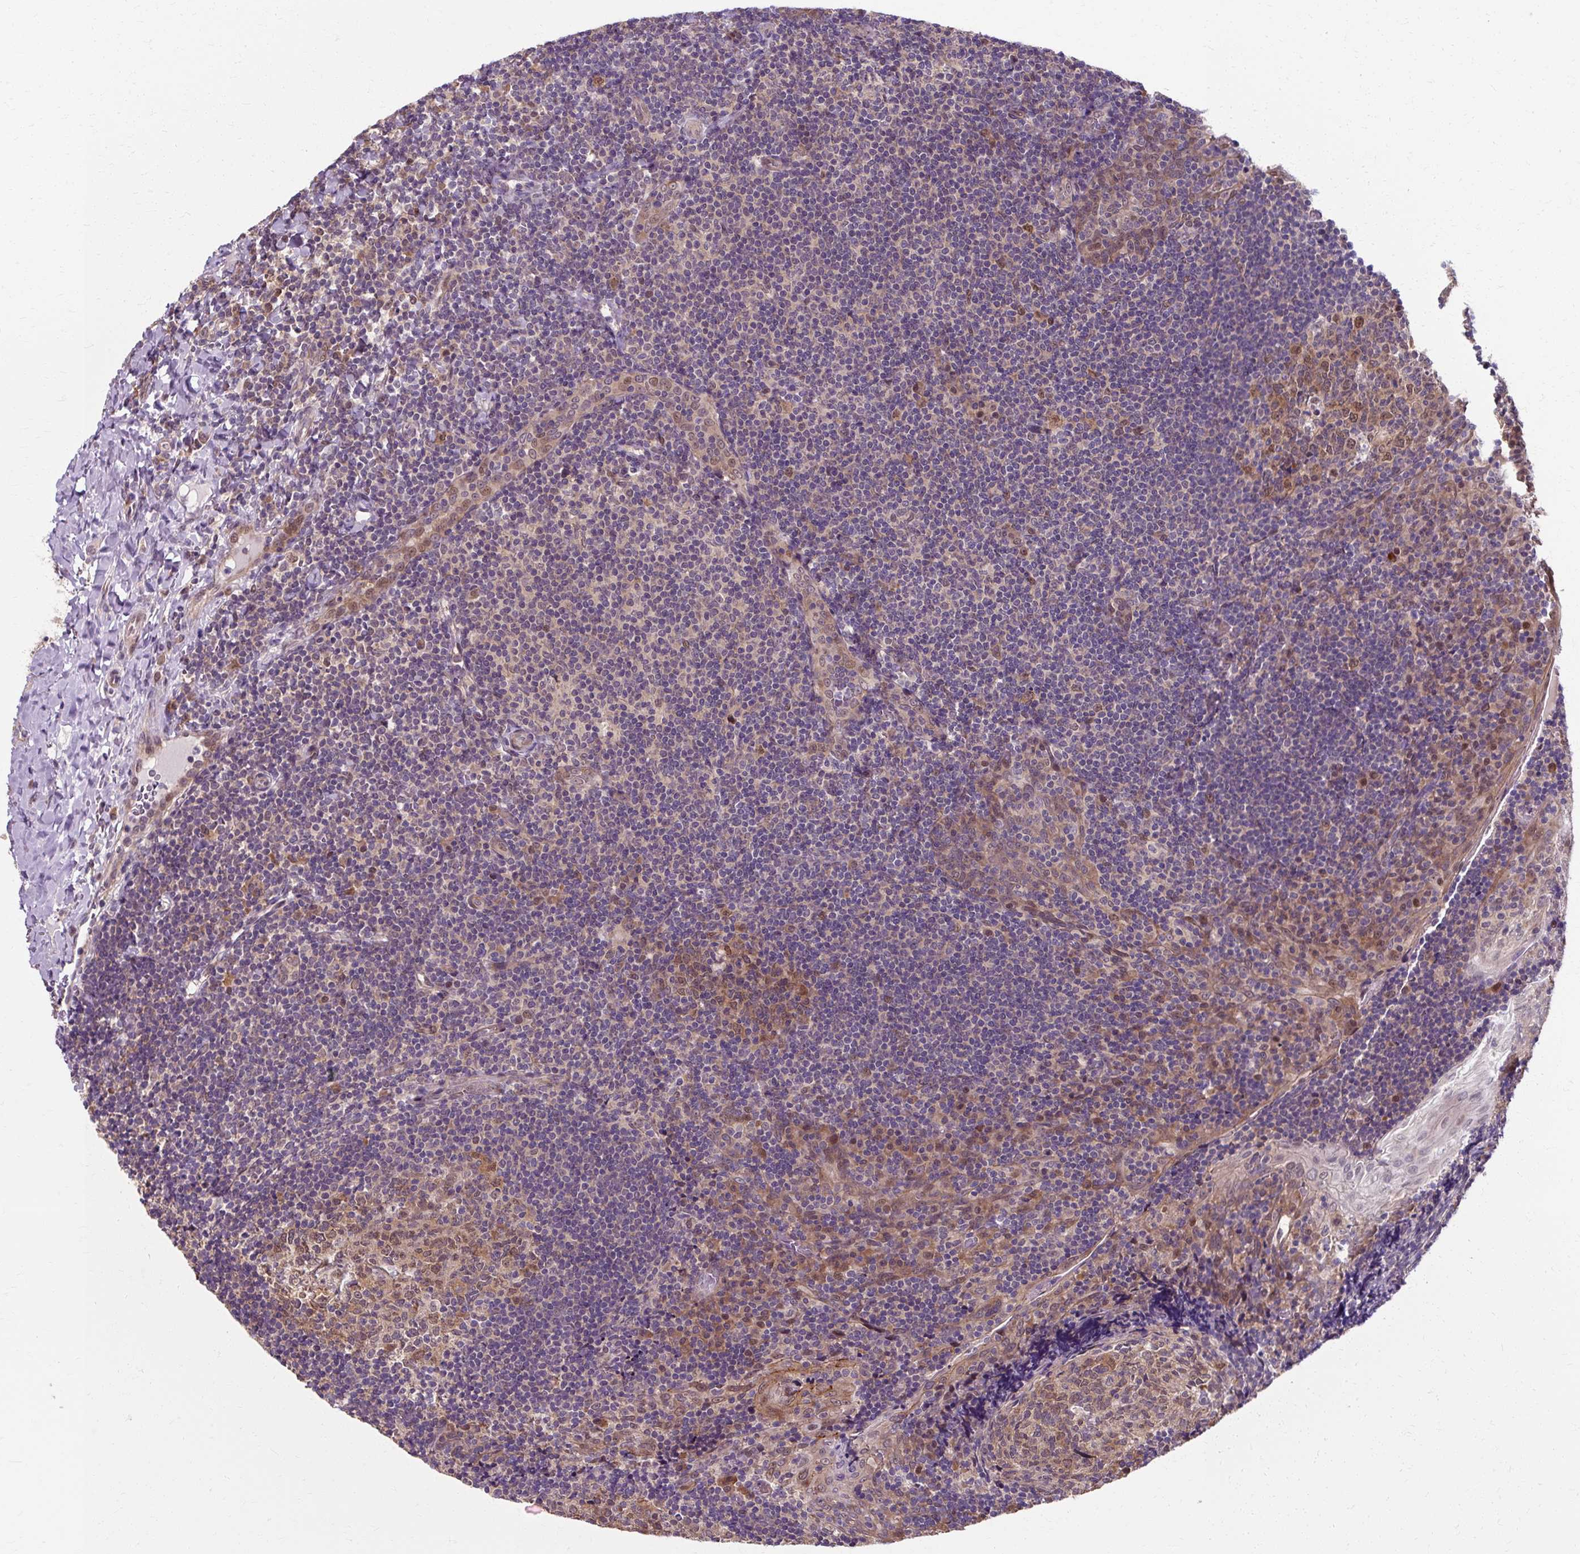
{"staining": {"intensity": "moderate", "quantity": "25%-75%", "location": "cytoplasmic/membranous,nuclear"}, "tissue": "tonsil", "cell_type": "Germinal center cells", "image_type": "normal", "snomed": [{"axis": "morphology", "description": "Normal tissue, NOS"}, {"axis": "topography", "description": "Tonsil"}], "caption": "Tonsil stained for a protein displays moderate cytoplasmic/membranous,nuclear positivity in germinal center cells. Using DAB (3,3'-diaminobenzidine) (brown) and hematoxylin (blue) stains, captured at high magnification using brightfield microscopy.", "gene": "ZNF555", "patient": {"sex": "male", "age": 17}}